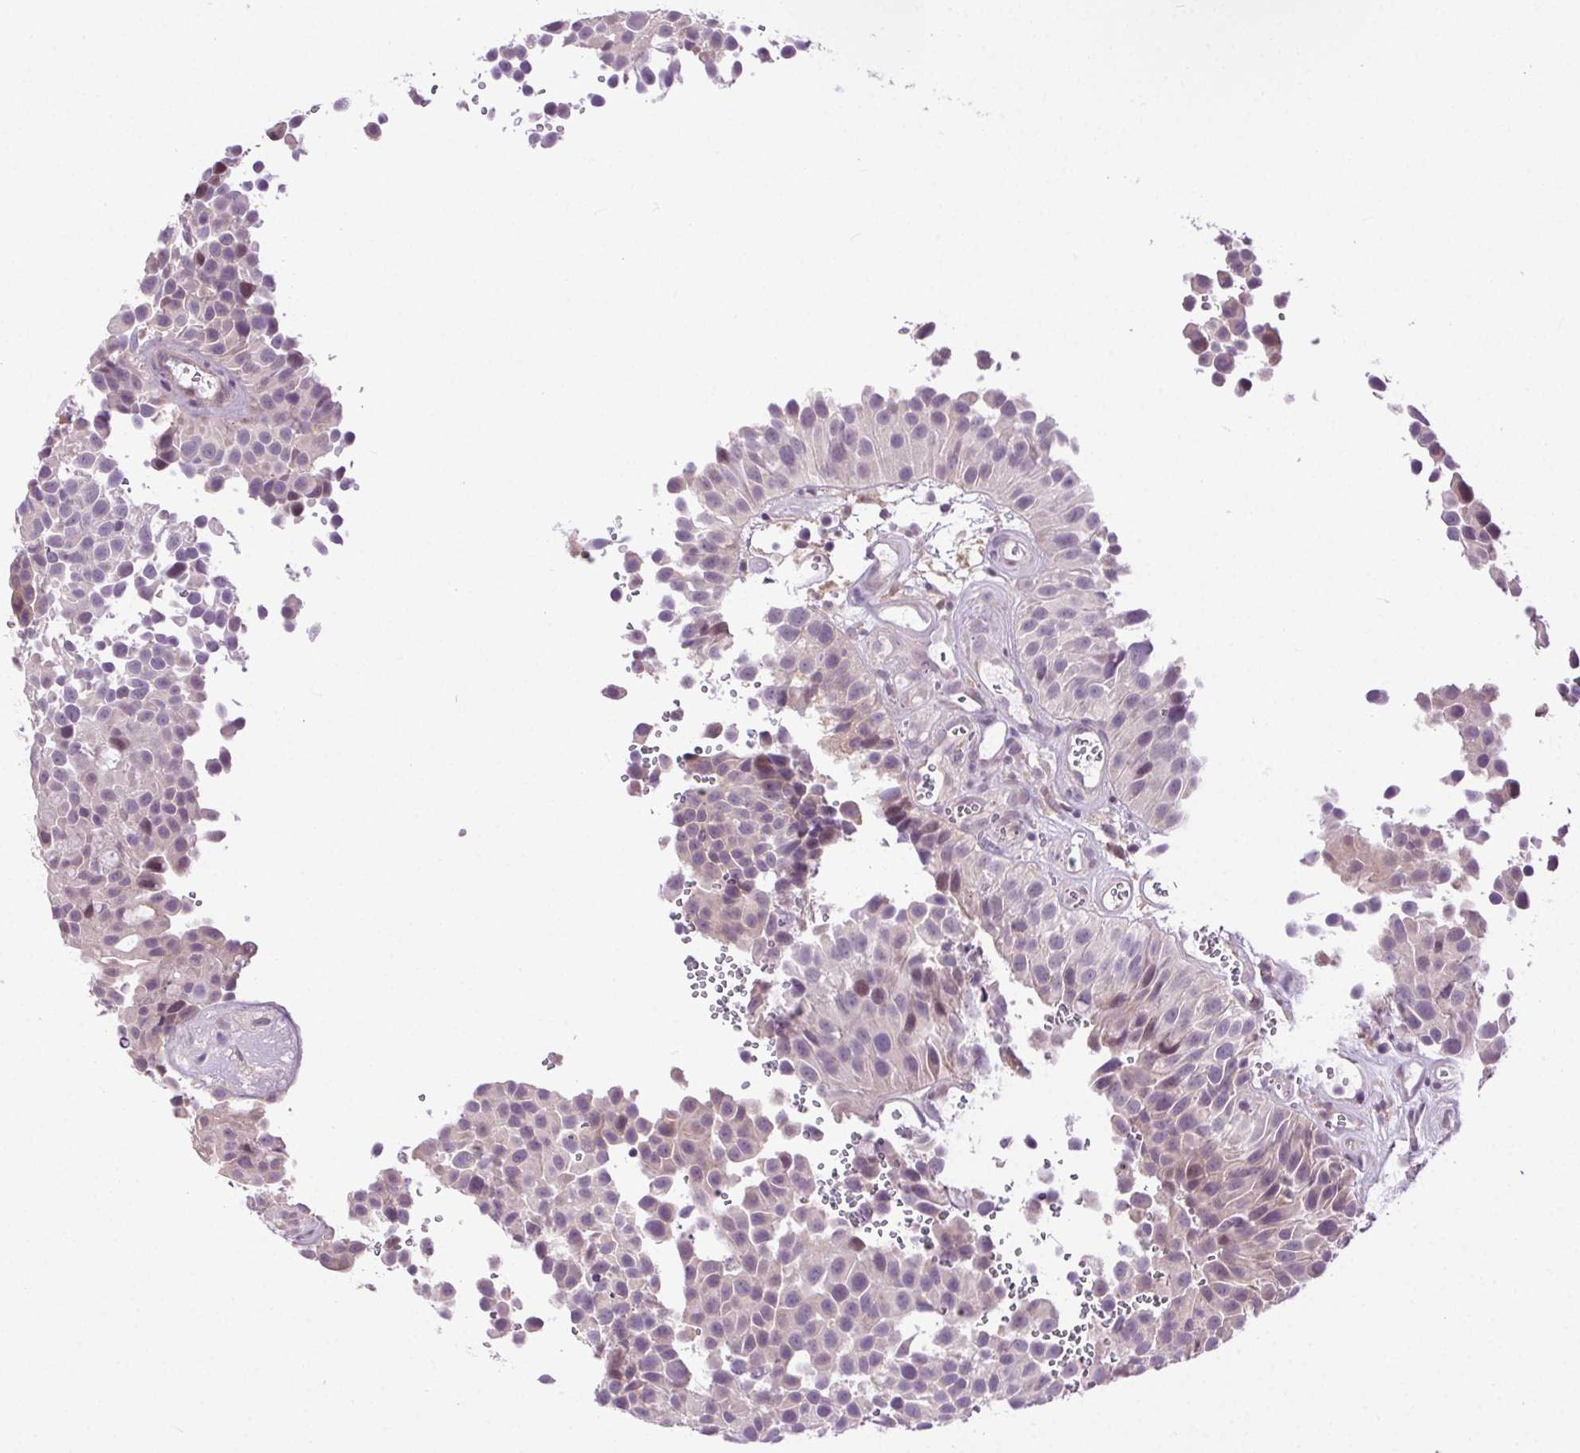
{"staining": {"intensity": "weak", "quantity": "<25%", "location": "nuclear"}, "tissue": "urothelial cancer", "cell_type": "Tumor cells", "image_type": "cancer", "snomed": [{"axis": "morphology", "description": "Urothelial carcinoma, Low grade"}, {"axis": "topography", "description": "Urinary bladder"}], "caption": "Human urothelial carcinoma (low-grade) stained for a protein using IHC demonstrates no expression in tumor cells.", "gene": "SYT11", "patient": {"sex": "male", "age": 76}}